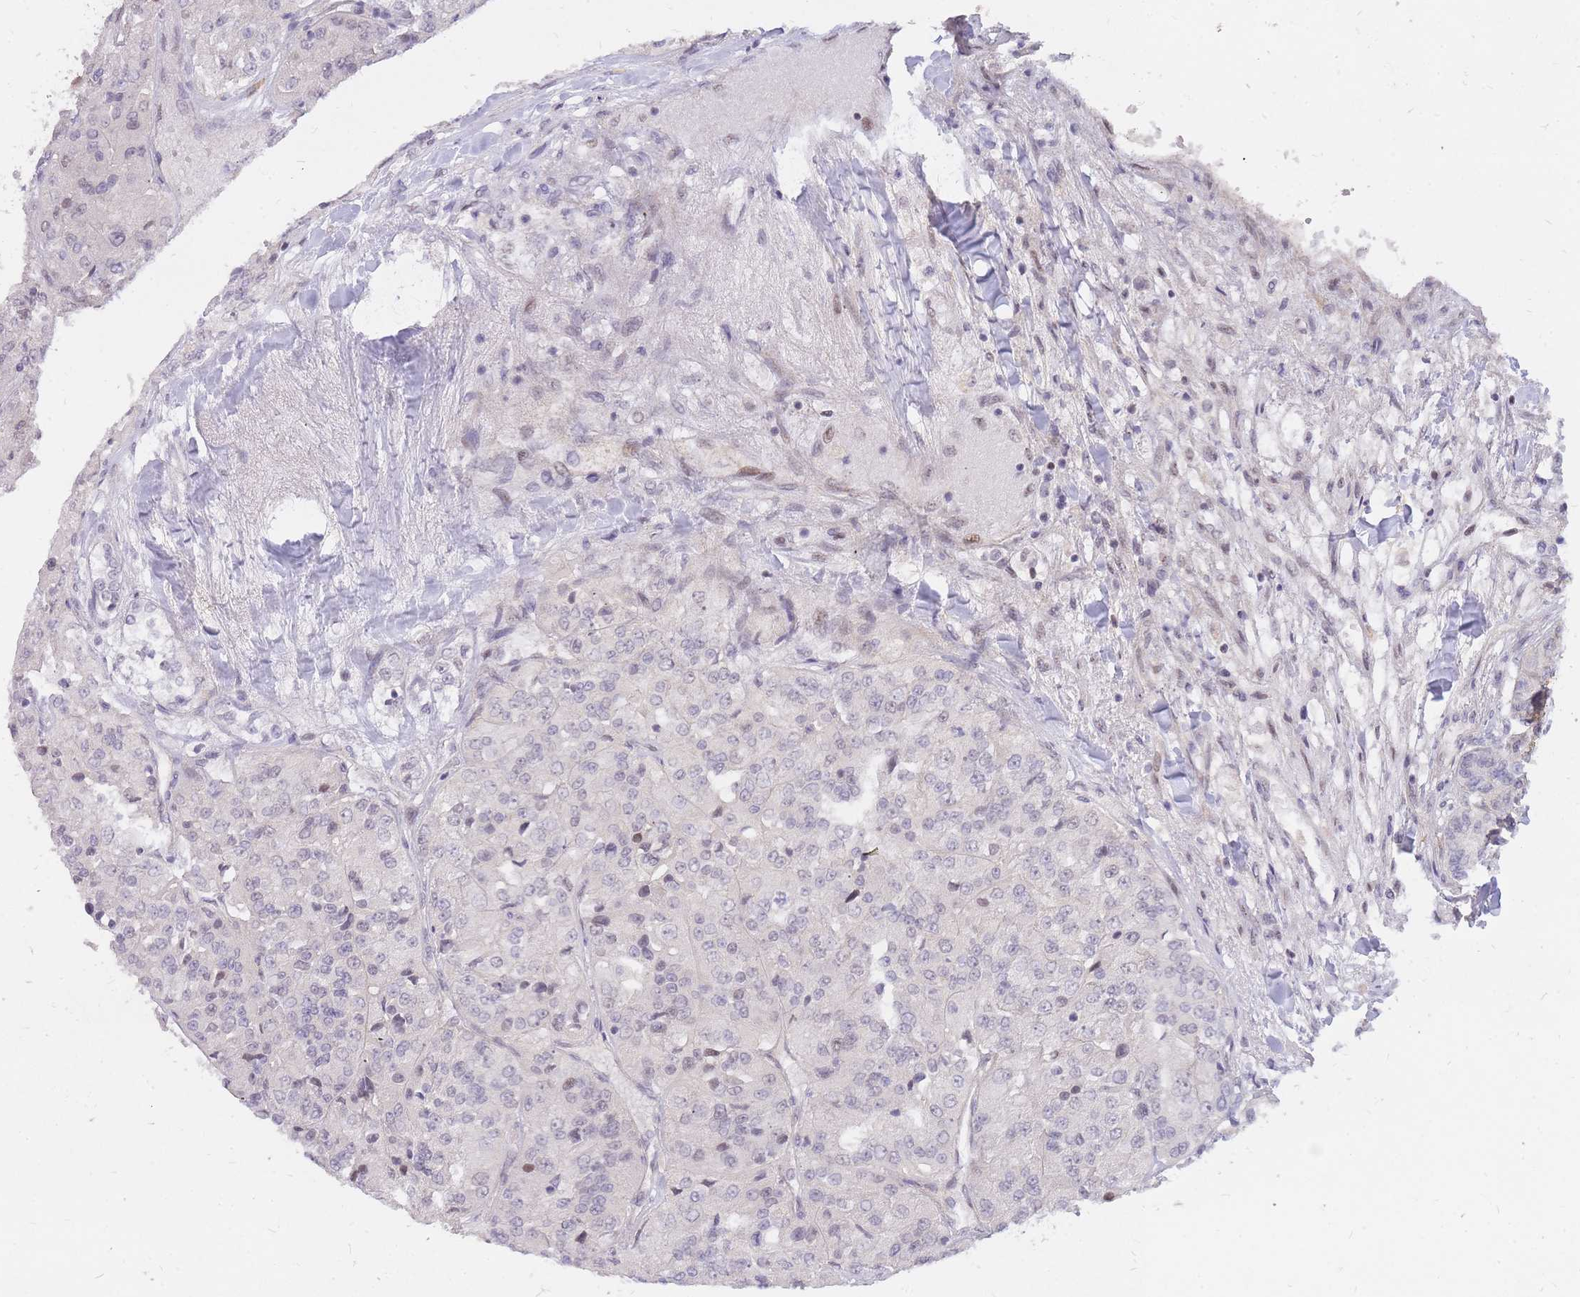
{"staining": {"intensity": "negative", "quantity": "none", "location": "none"}, "tissue": "renal cancer", "cell_type": "Tumor cells", "image_type": "cancer", "snomed": [{"axis": "morphology", "description": "Adenocarcinoma, NOS"}, {"axis": "topography", "description": "Kidney"}], "caption": "Tumor cells show no significant protein staining in adenocarcinoma (renal). The staining was performed using DAB to visualize the protein expression in brown, while the nuclei were stained in blue with hematoxylin (Magnification: 20x).", "gene": "TLE2", "patient": {"sex": "female", "age": 63}}